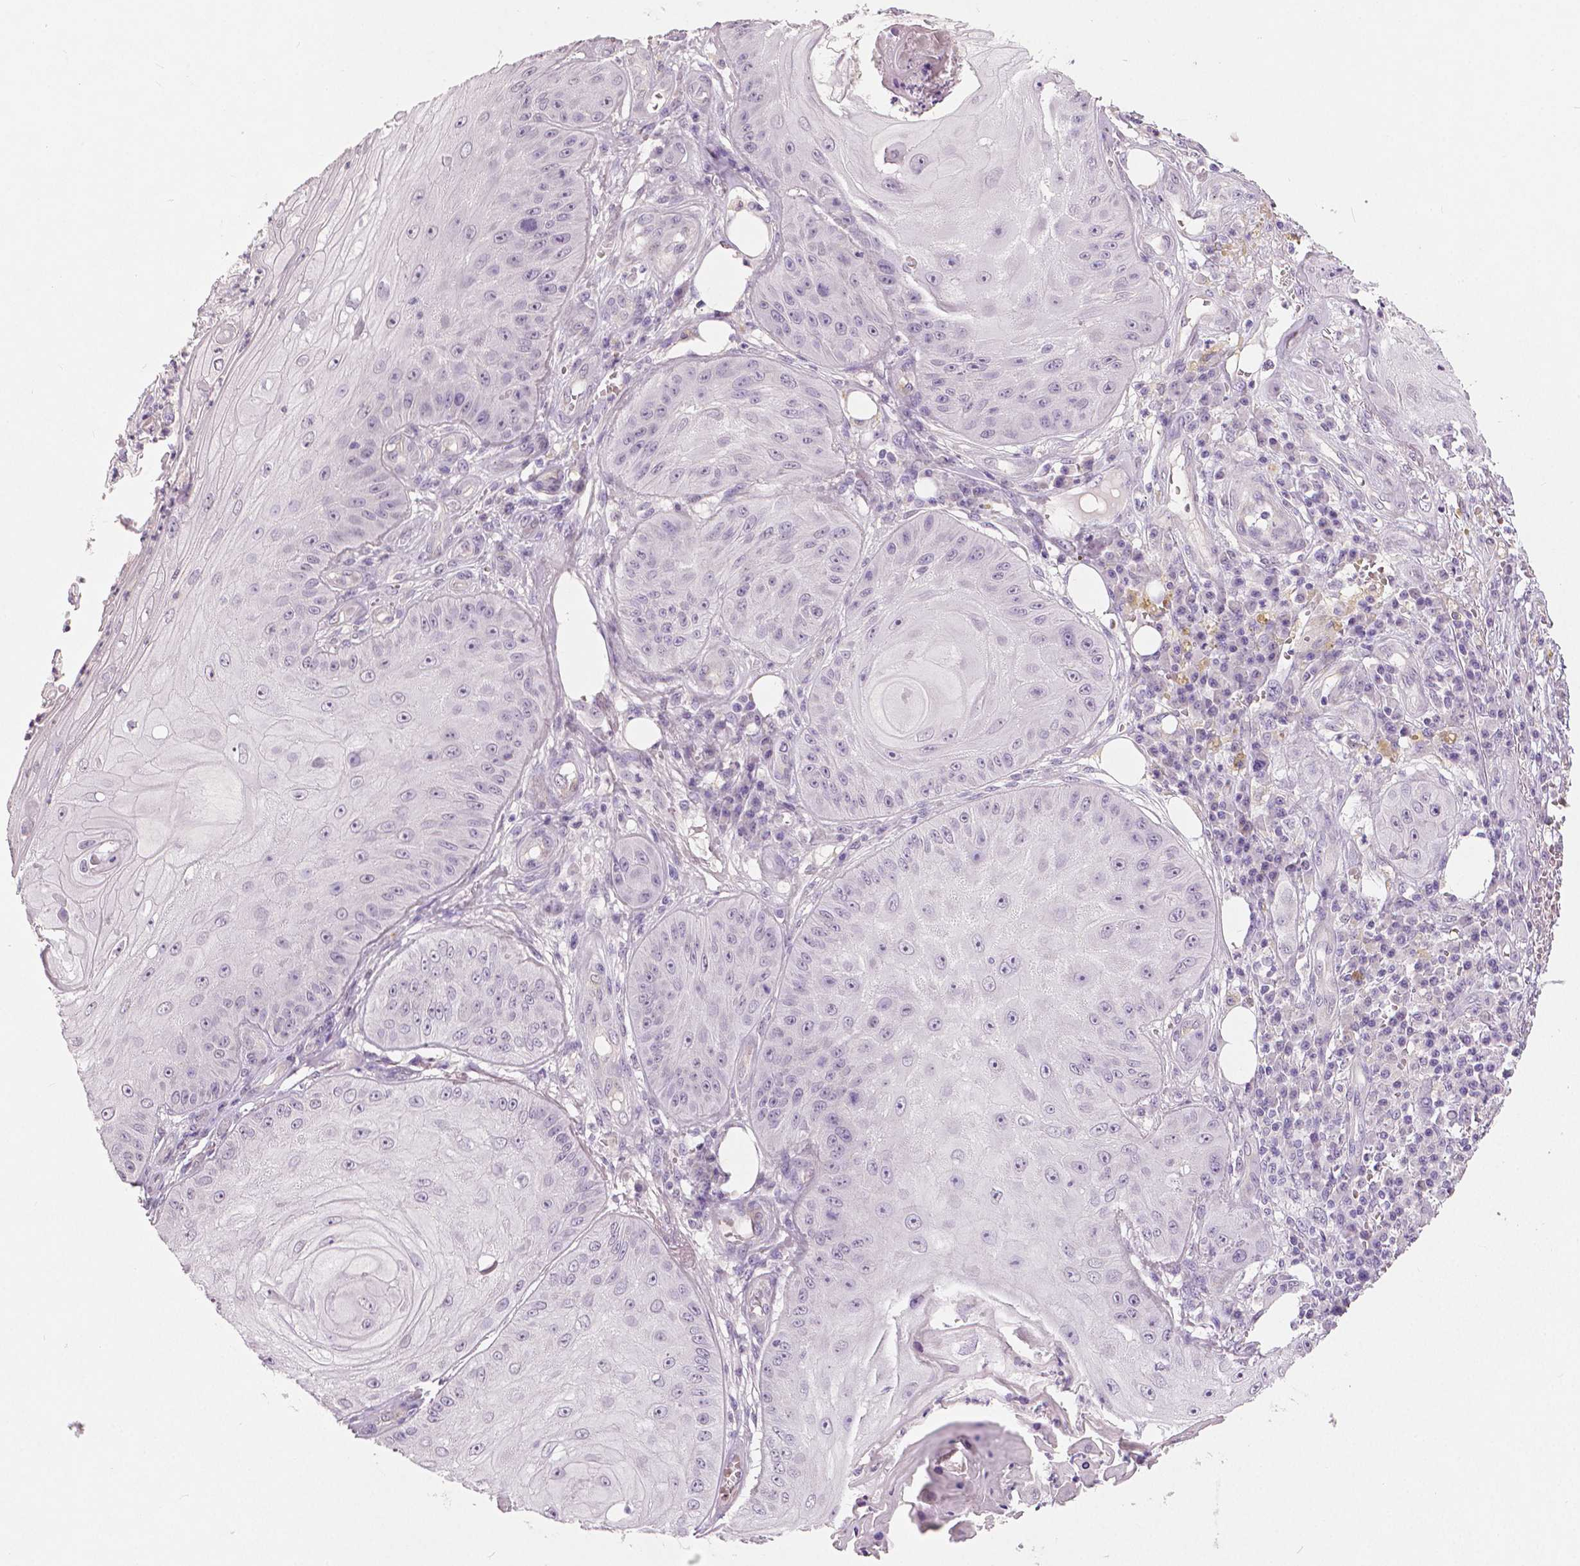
{"staining": {"intensity": "negative", "quantity": "none", "location": "none"}, "tissue": "skin cancer", "cell_type": "Tumor cells", "image_type": "cancer", "snomed": [{"axis": "morphology", "description": "Squamous cell carcinoma, NOS"}, {"axis": "topography", "description": "Skin"}], "caption": "Immunohistochemistry photomicrograph of neoplastic tissue: human skin cancer (squamous cell carcinoma) stained with DAB displays no significant protein expression in tumor cells.", "gene": "FLT1", "patient": {"sex": "male", "age": 70}}